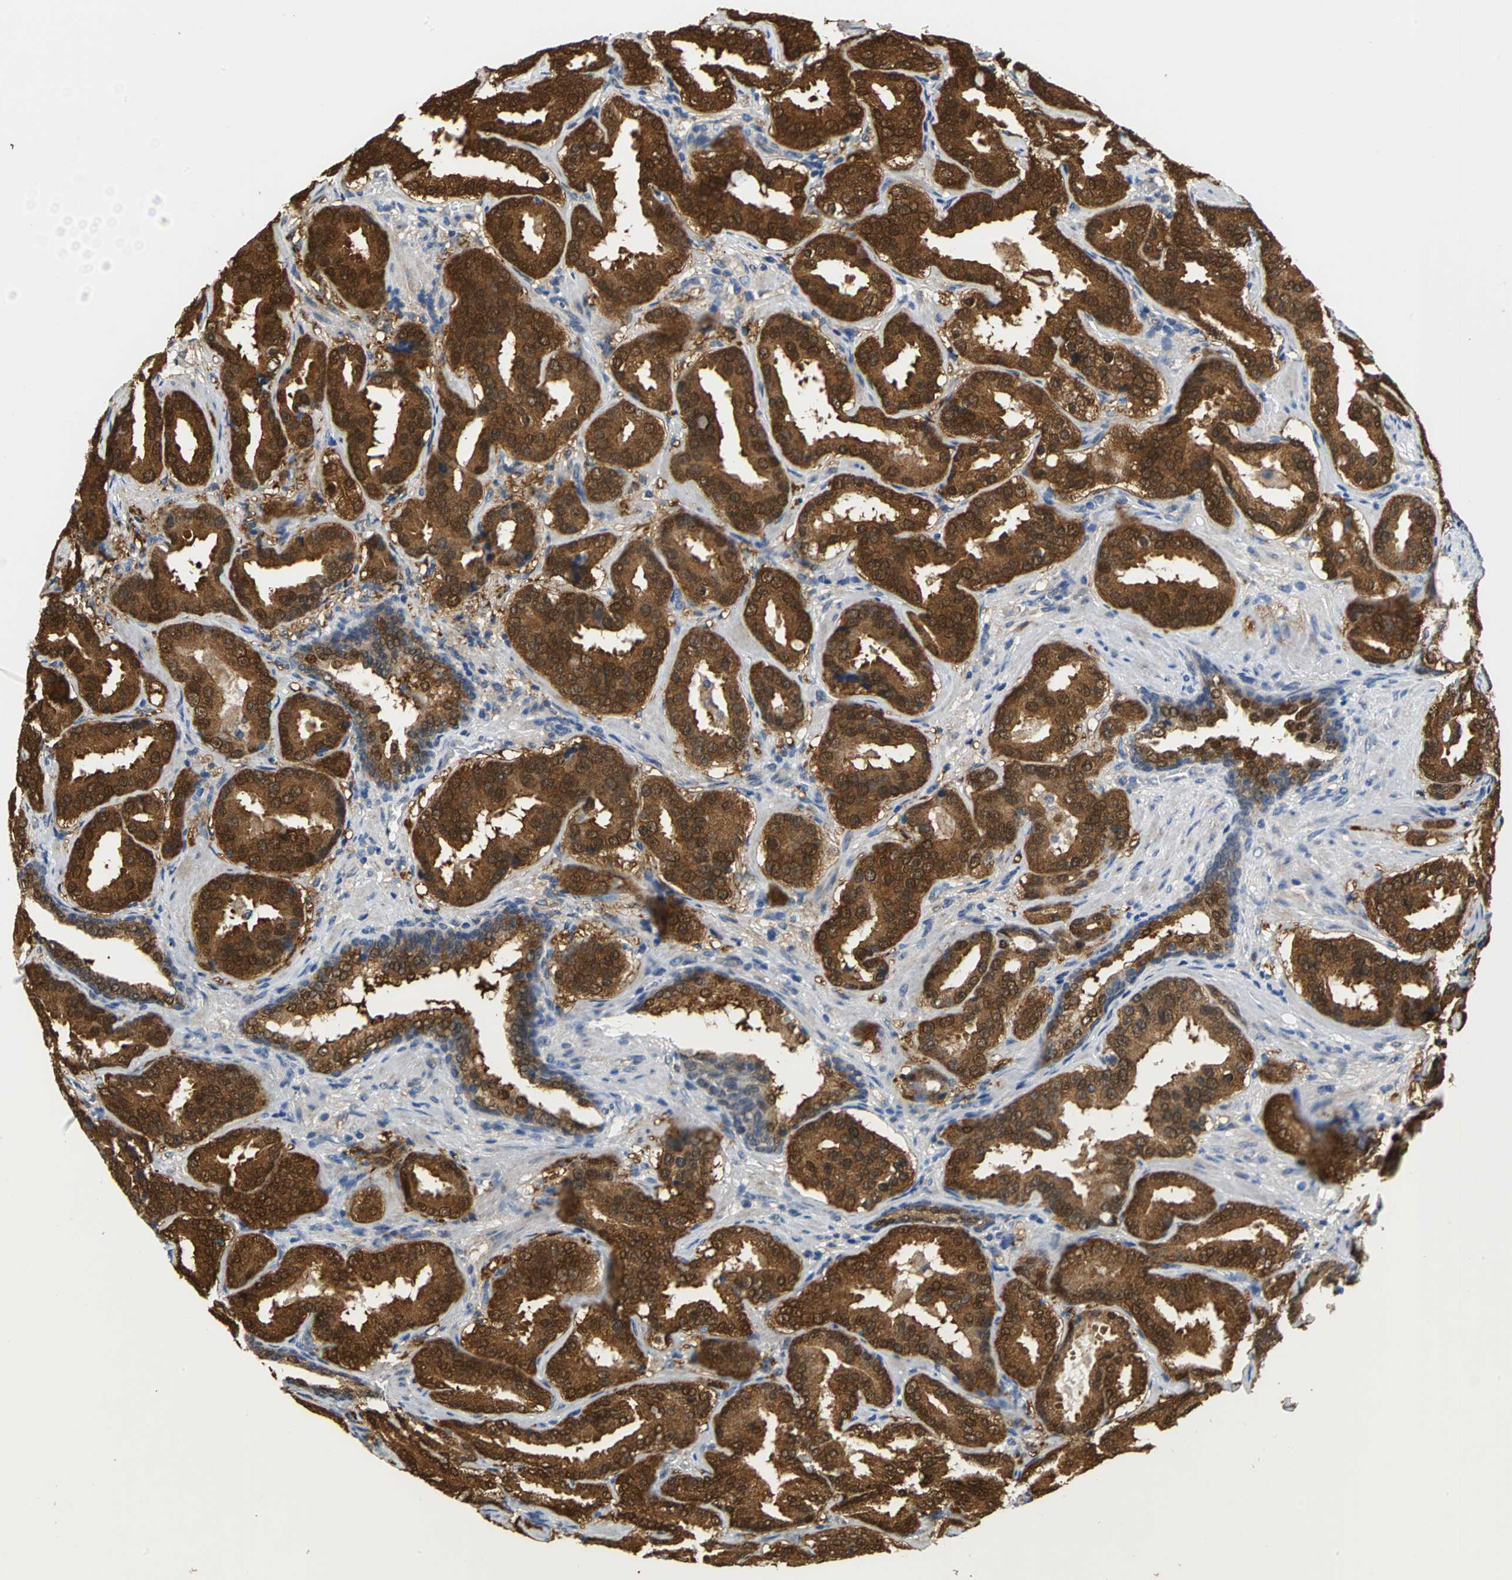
{"staining": {"intensity": "strong", "quantity": ">75%", "location": "cytoplasmic/membranous"}, "tissue": "prostate cancer", "cell_type": "Tumor cells", "image_type": "cancer", "snomed": [{"axis": "morphology", "description": "Adenocarcinoma, Low grade"}, {"axis": "topography", "description": "Prostate"}], "caption": "Human prostate cancer (low-grade adenocarcinoma) stained with a protein marker demonstrates strong staining in tumor cells.", "gene": "PGM3", "patient": {"sex": "male", "age": 59}}